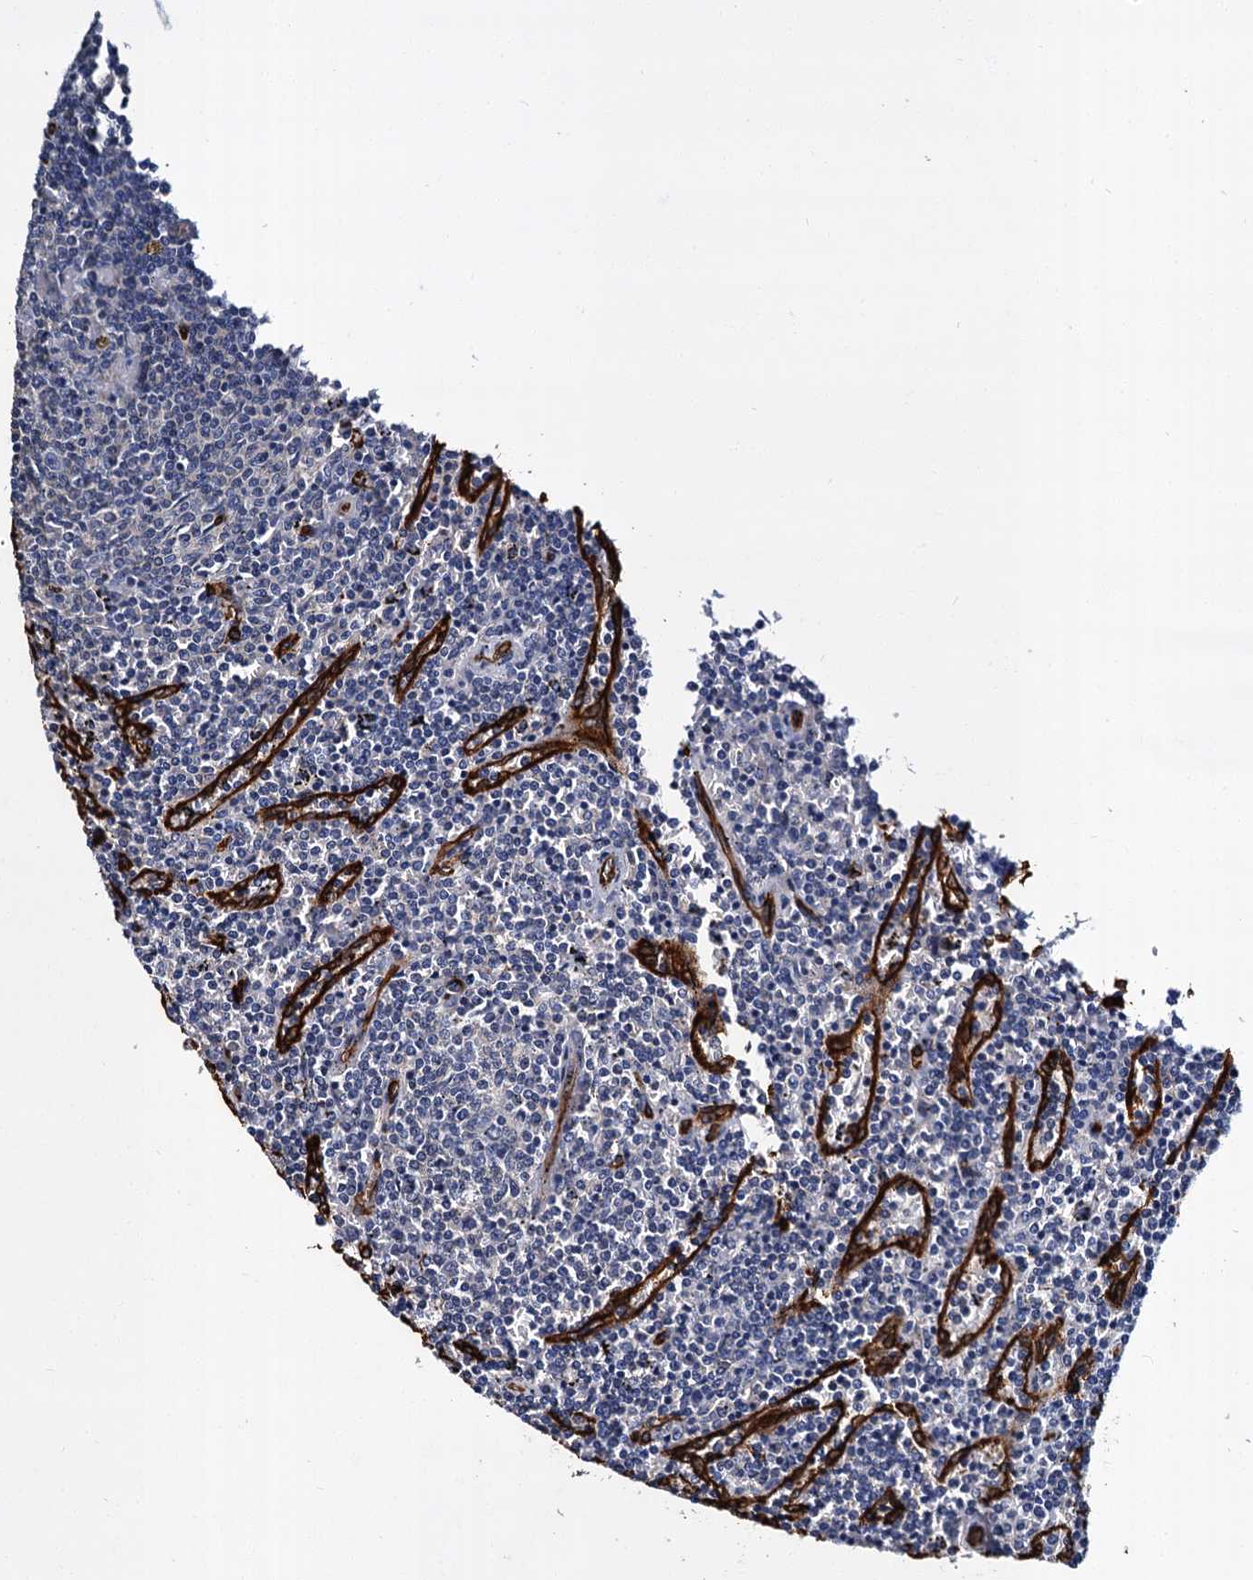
{"staining": {"intensity": "negative", "quantity": "none", "location": "none"}, "tissue": "lymphoma", "cell_type": "Tumor cells", "image_type": "cancer", "snomed": [{"axis": "morphology", "description": "Malignant lymphoma, non-Hodgkin's type, Low grade"}, {"axis": "topography", "description": "Spleen"}], "caption": "This is a image of immunohistochemistry staining of low-grade malignant lymphoma, non-Hodgkin's type, which shows no expression in tumor cells.", "gene": "CACNA1C", "patient": {"sex": "female", "age": 50}}